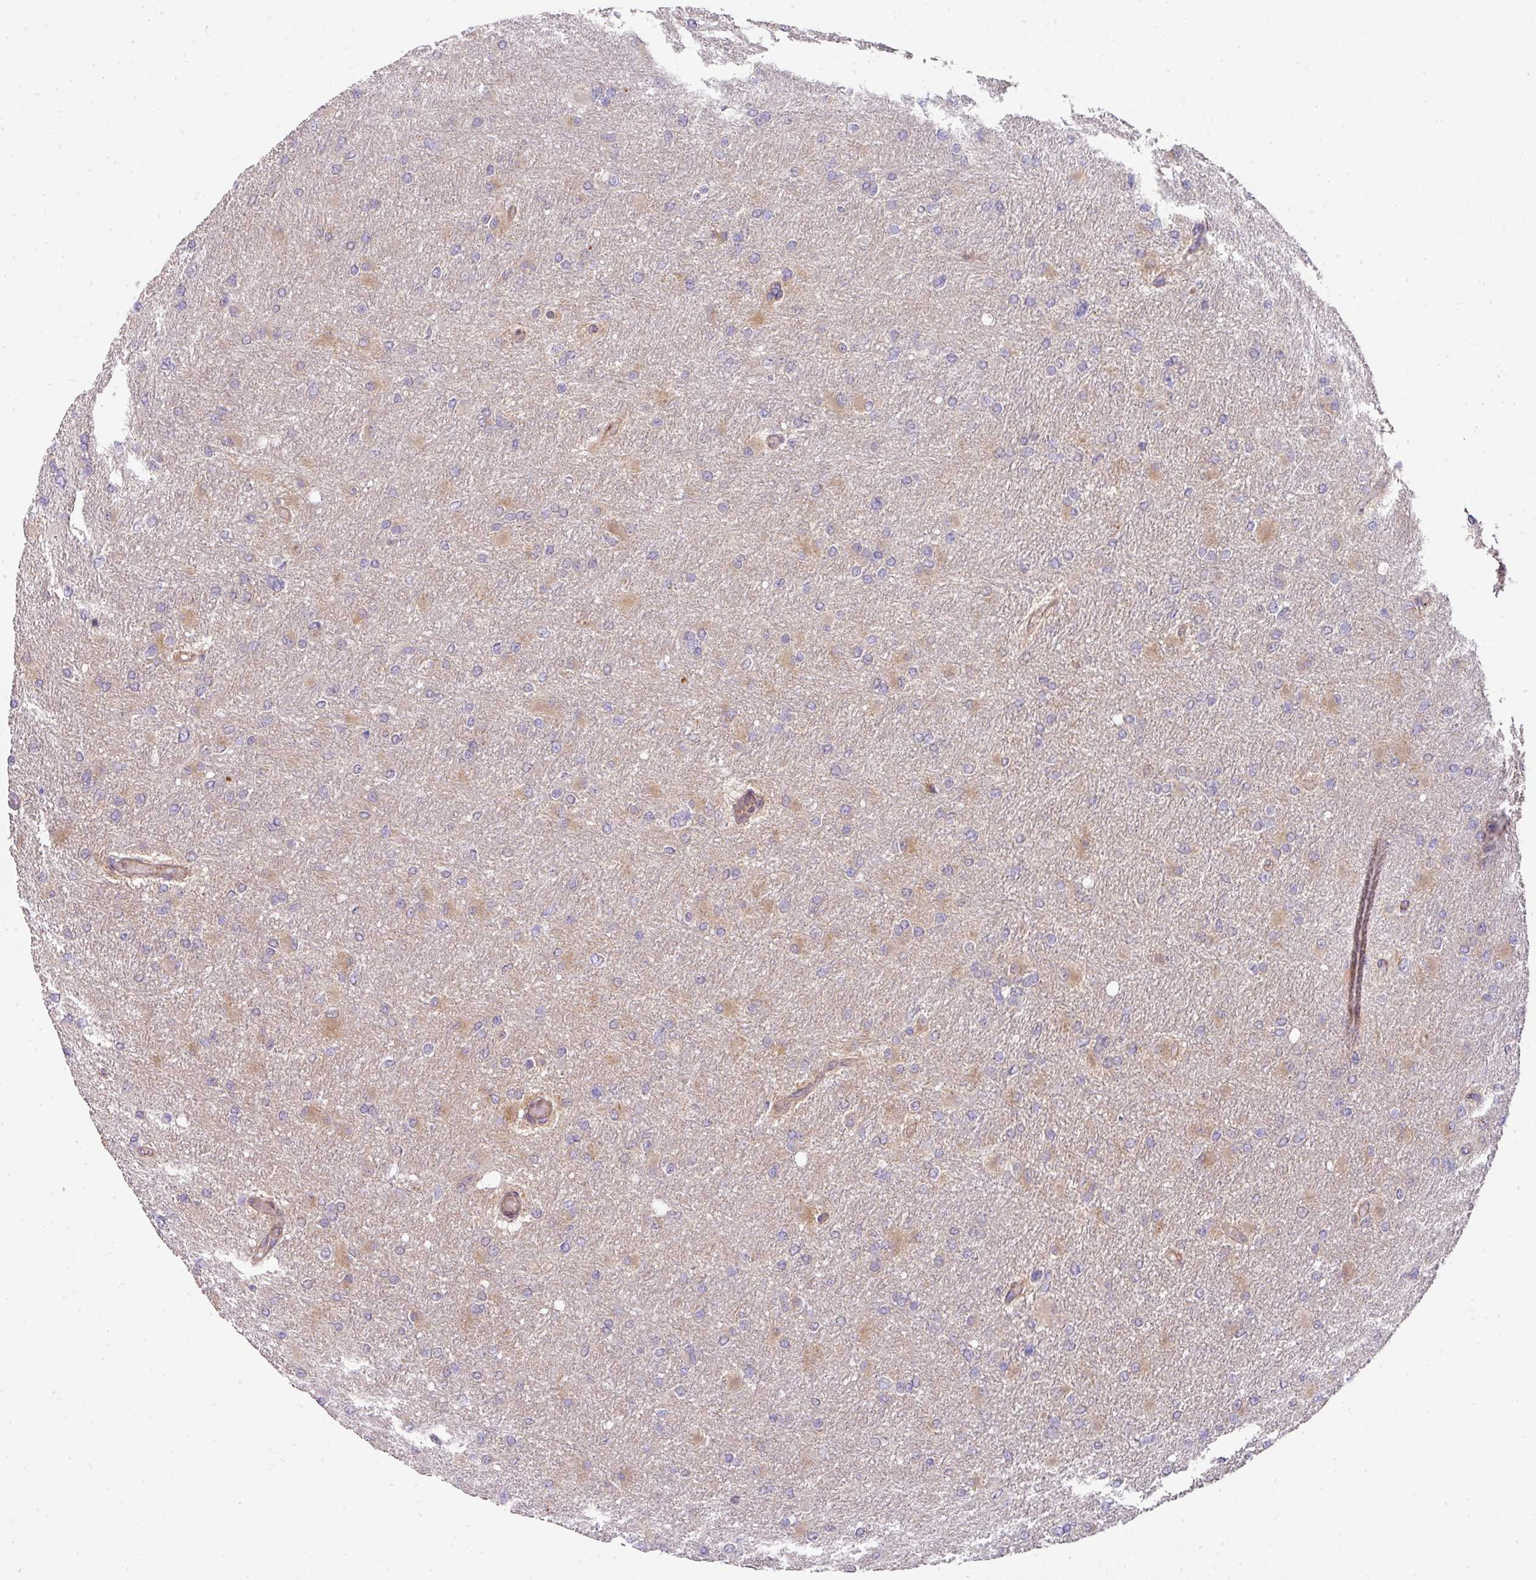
{"staining": {"intensity": "moderate", "quantity": "<25%", "location": "cytoplasmic/membranous"}, "tissue": "glioma", "cell_type": "Tumor cells", "image_type": "cancer", "snomed": [{"axis": "morphology", "description": "Glioma, malignant, High grade"}, {"axis": "topography", "description": "Cerebral cortex"}], "caption": "Human glioma stained for a protein (brown) reveals moderate cytoplasmic/membranous positive staining in approximately <25% of tumor cells.", "gene": "STK35", "patient": {"sex": "female", "age": 36}}